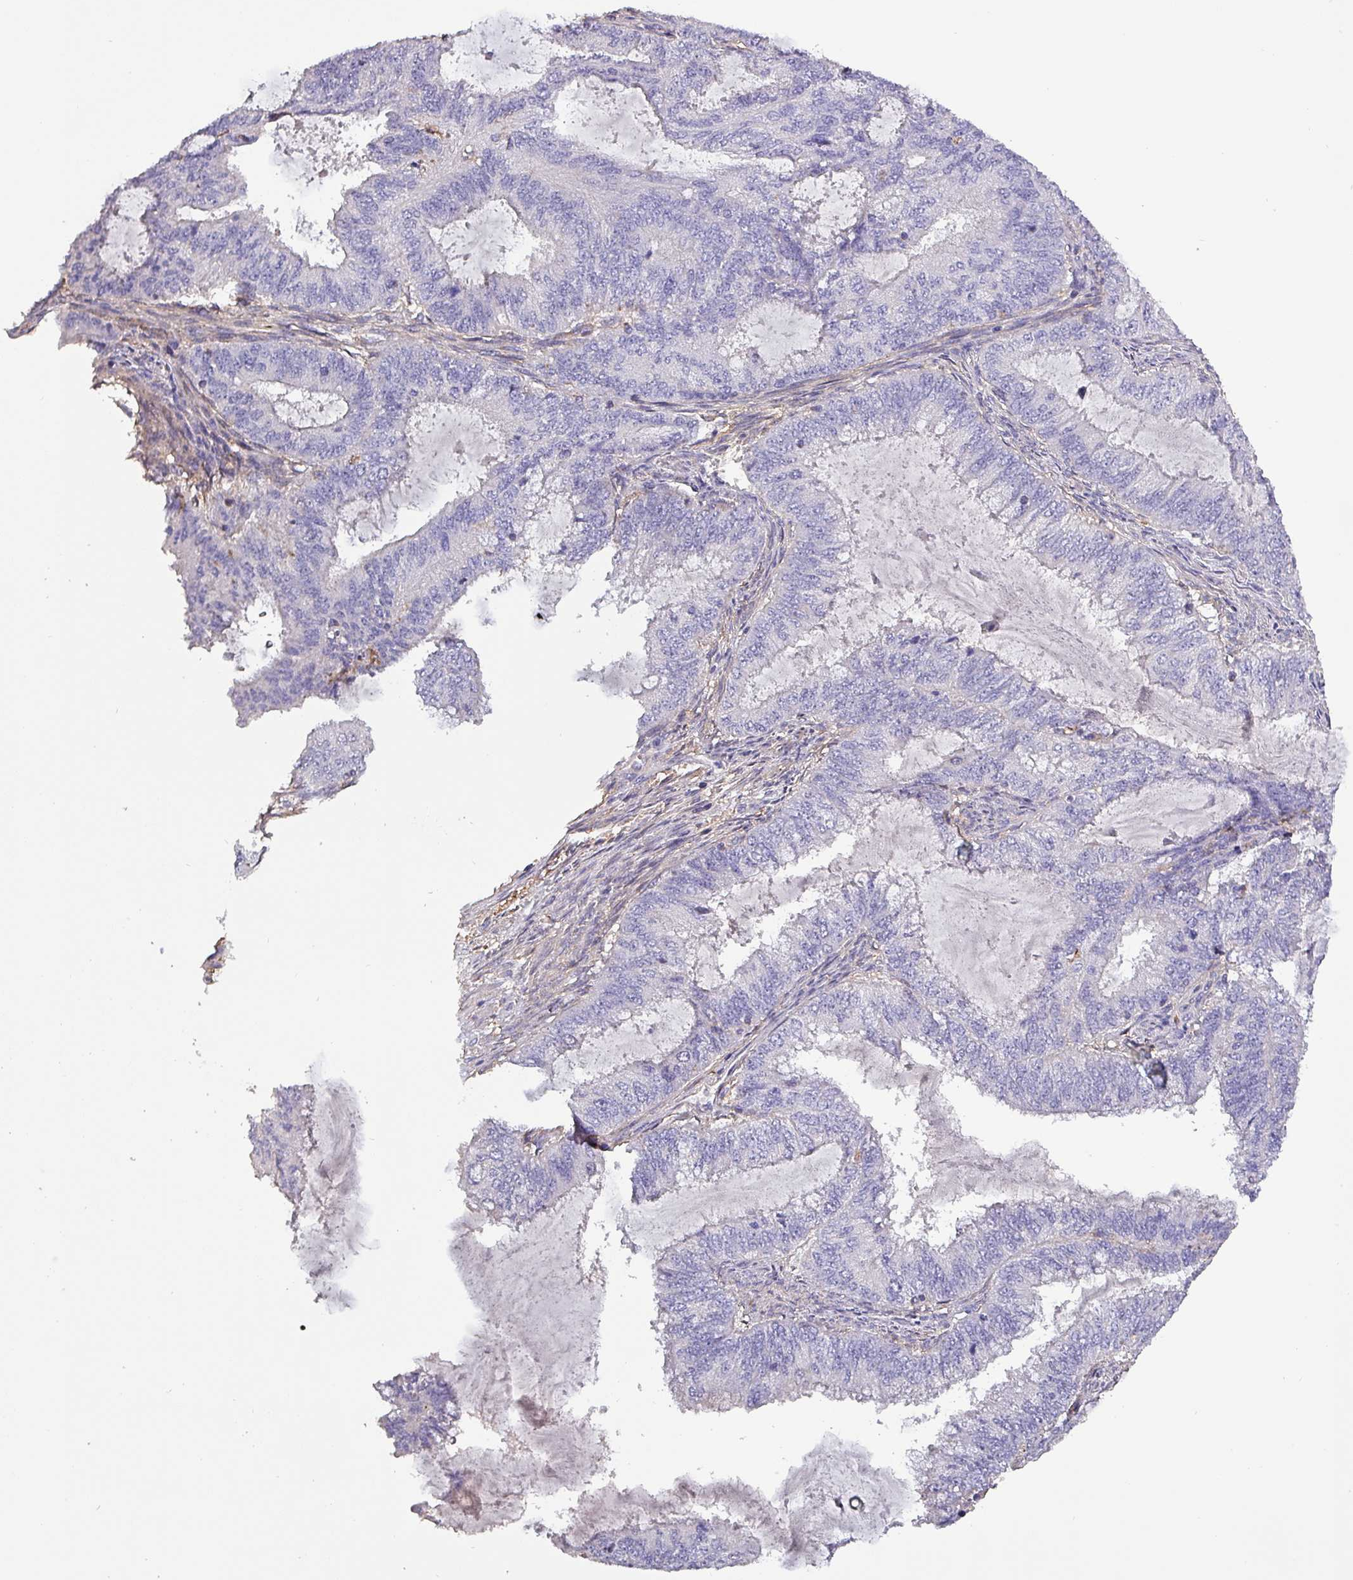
{"staining": {"intensity": "negative", "quantity": "none", "location": "none"}, "tissue": "endometrial cancer", "cell_type": "Tumor cells", "image_type": "cancer", "snomed": [{"axis": "morphology", "description": "Adenocarcinoma, NOS"}, {"axis": "topography", "description": "Endometrium"}], "caption": "DAB immunohistochemical staining of human endometrial cancer exhibits no significant positivity in tumor cells.", "gene": "HTRA4", "patient": {"sex": "female", "age": 51}}